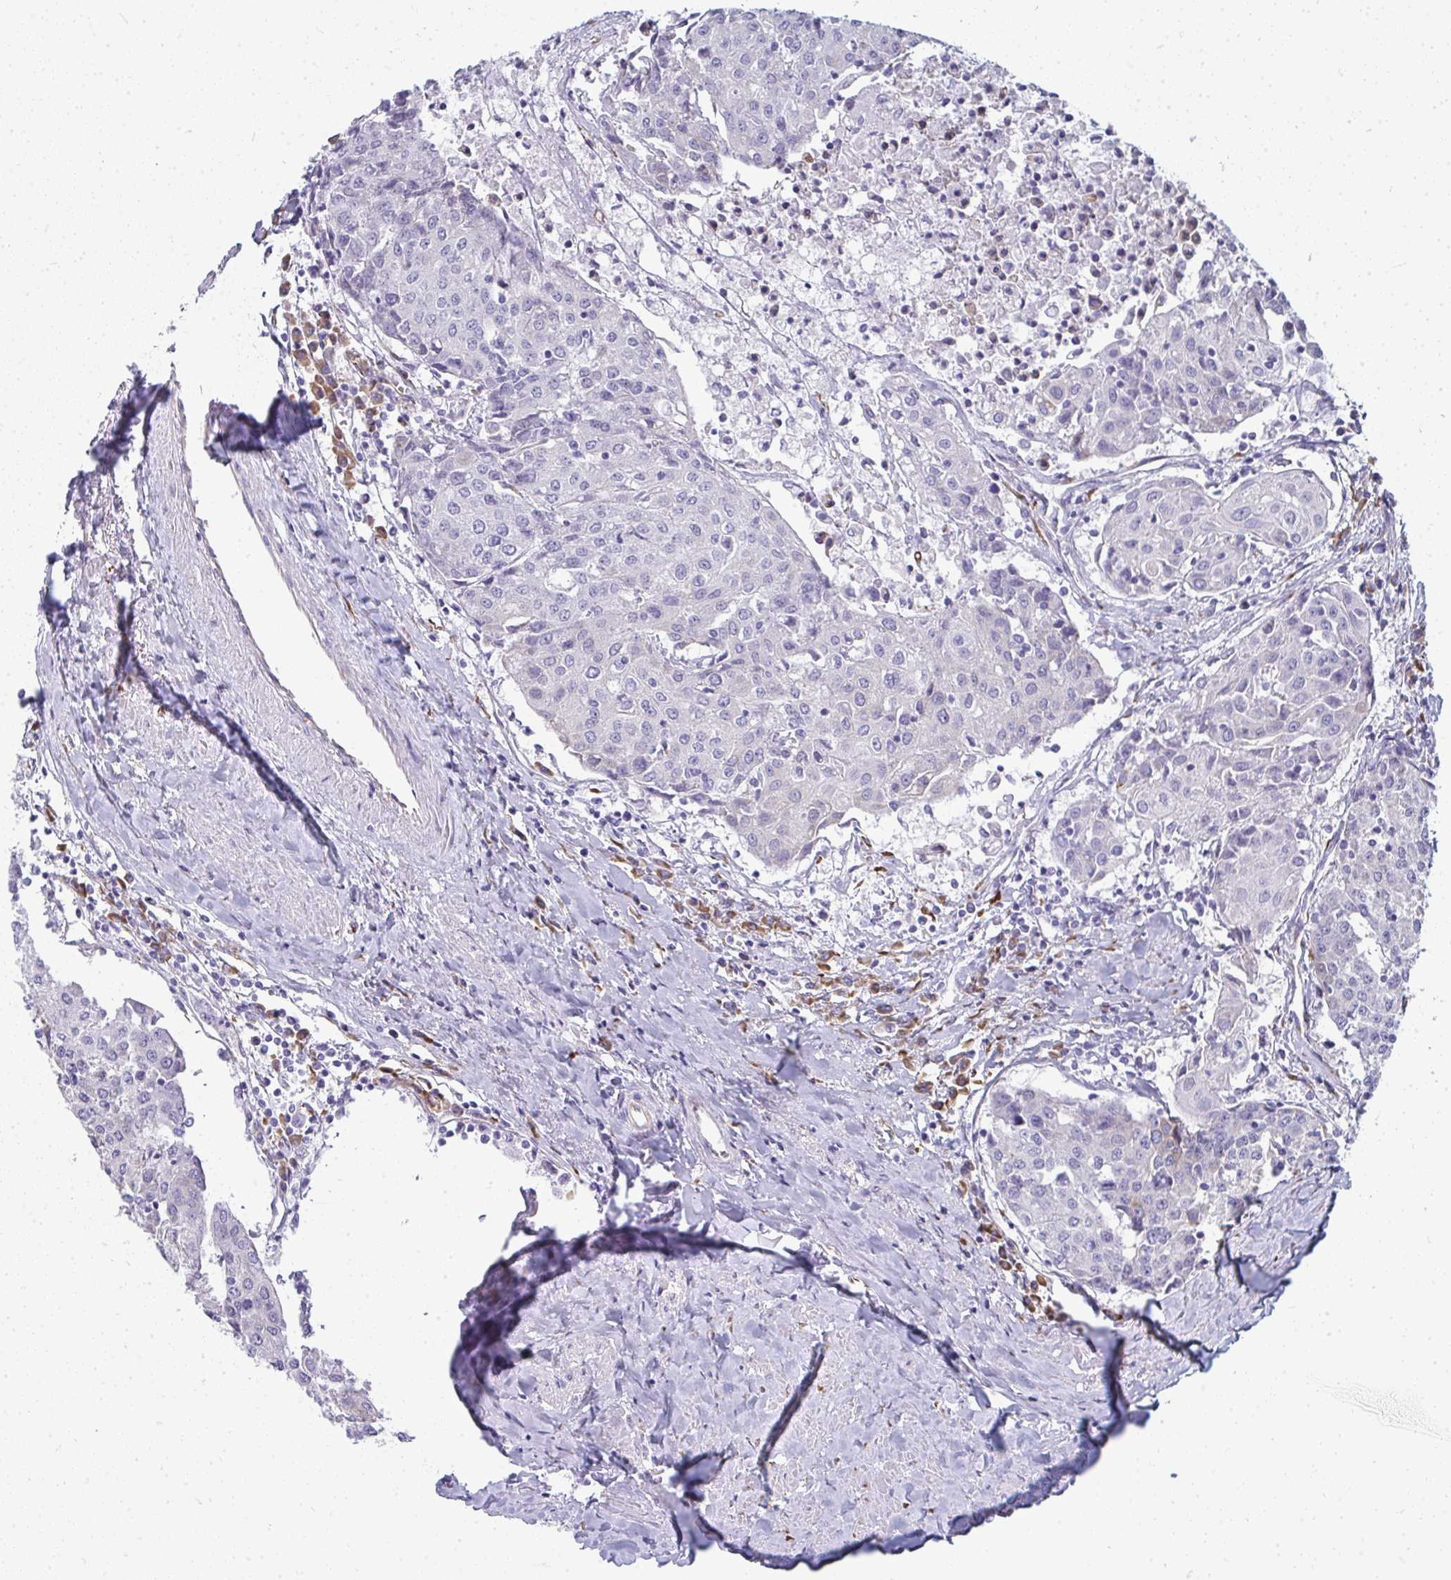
{"staining": {"intensity": "negative", "quantity": "none", "location": "none"}, "tissue": "urothelial cancer", "cell_type": "Tumor cells", "image_type": "cancer", "snomed": [{"axis": "morphology", "description": "Urothelial carcinoma, High grade"}, {"axis": "topography", "description": "Urinary bladder"}], "caption": "This image is of urothelial cancer stained with immunohistochemistry to label a protein in brown with the nuclei are counter-stained blue. There is no expression in tumor cells. The staining is performed using DAB brown chromogen with nuclei counter-stained in using hematoxylin.", "gene": "SHROOM1", "patient": {"sex": "female", "age": 85}}